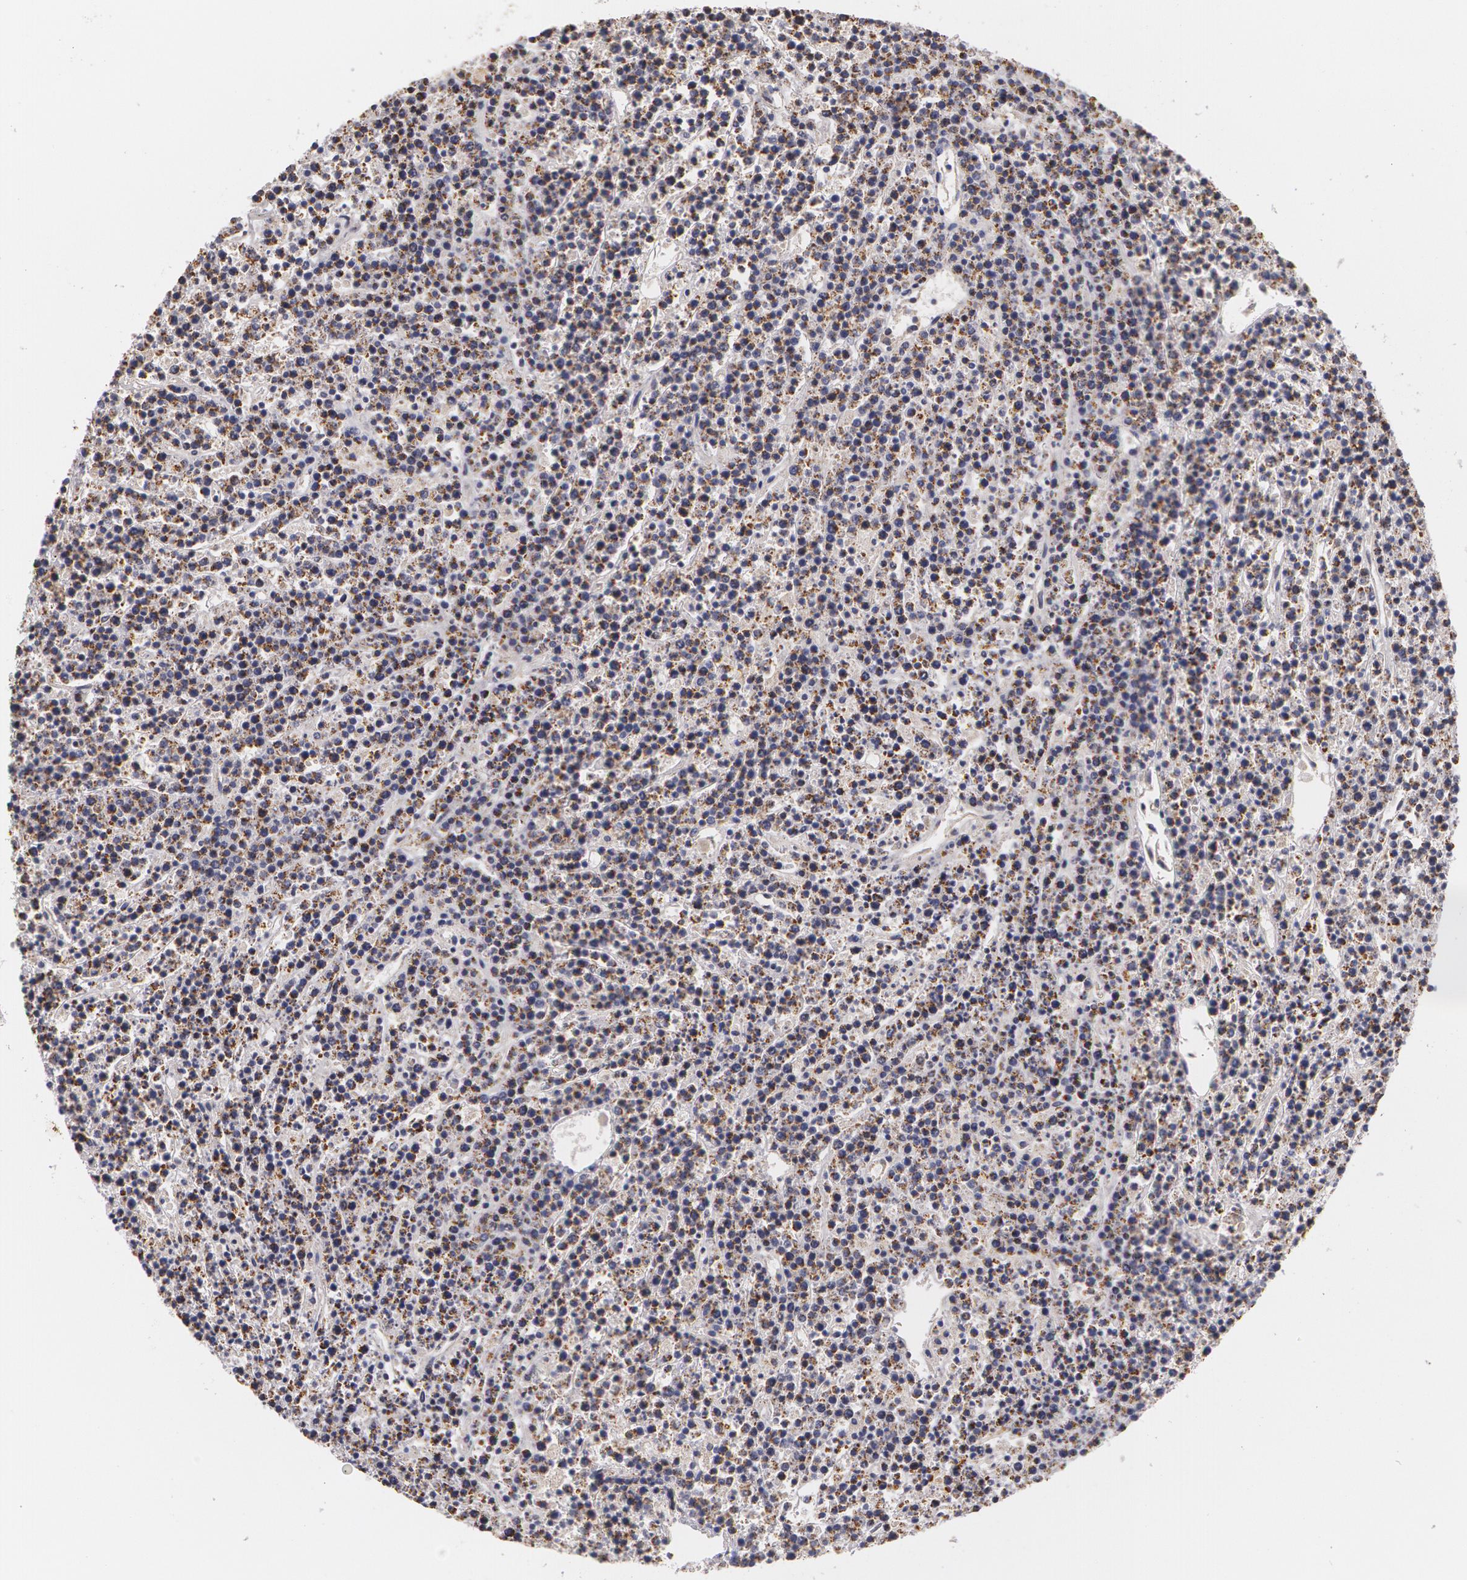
{"staining": {"intensity": "negative", "quantity": "none", "location": "none"}, "tissue": "lymphoma", "cell_type": "Tumor cells", "image_type": "cancer", "snomed": [{"axis": "morphology", "description": "Malignant lymphoma, non-Hodgkin's type, High grade"}, {"axis": "topography", "description": "Ovary"}], "caption": "Human lymphoma stained for a protein using immunohistochemistry reveals no positivity in tumor cells.", "gene": "KRT18", "patient": {"sex": "female", "age": 56}}